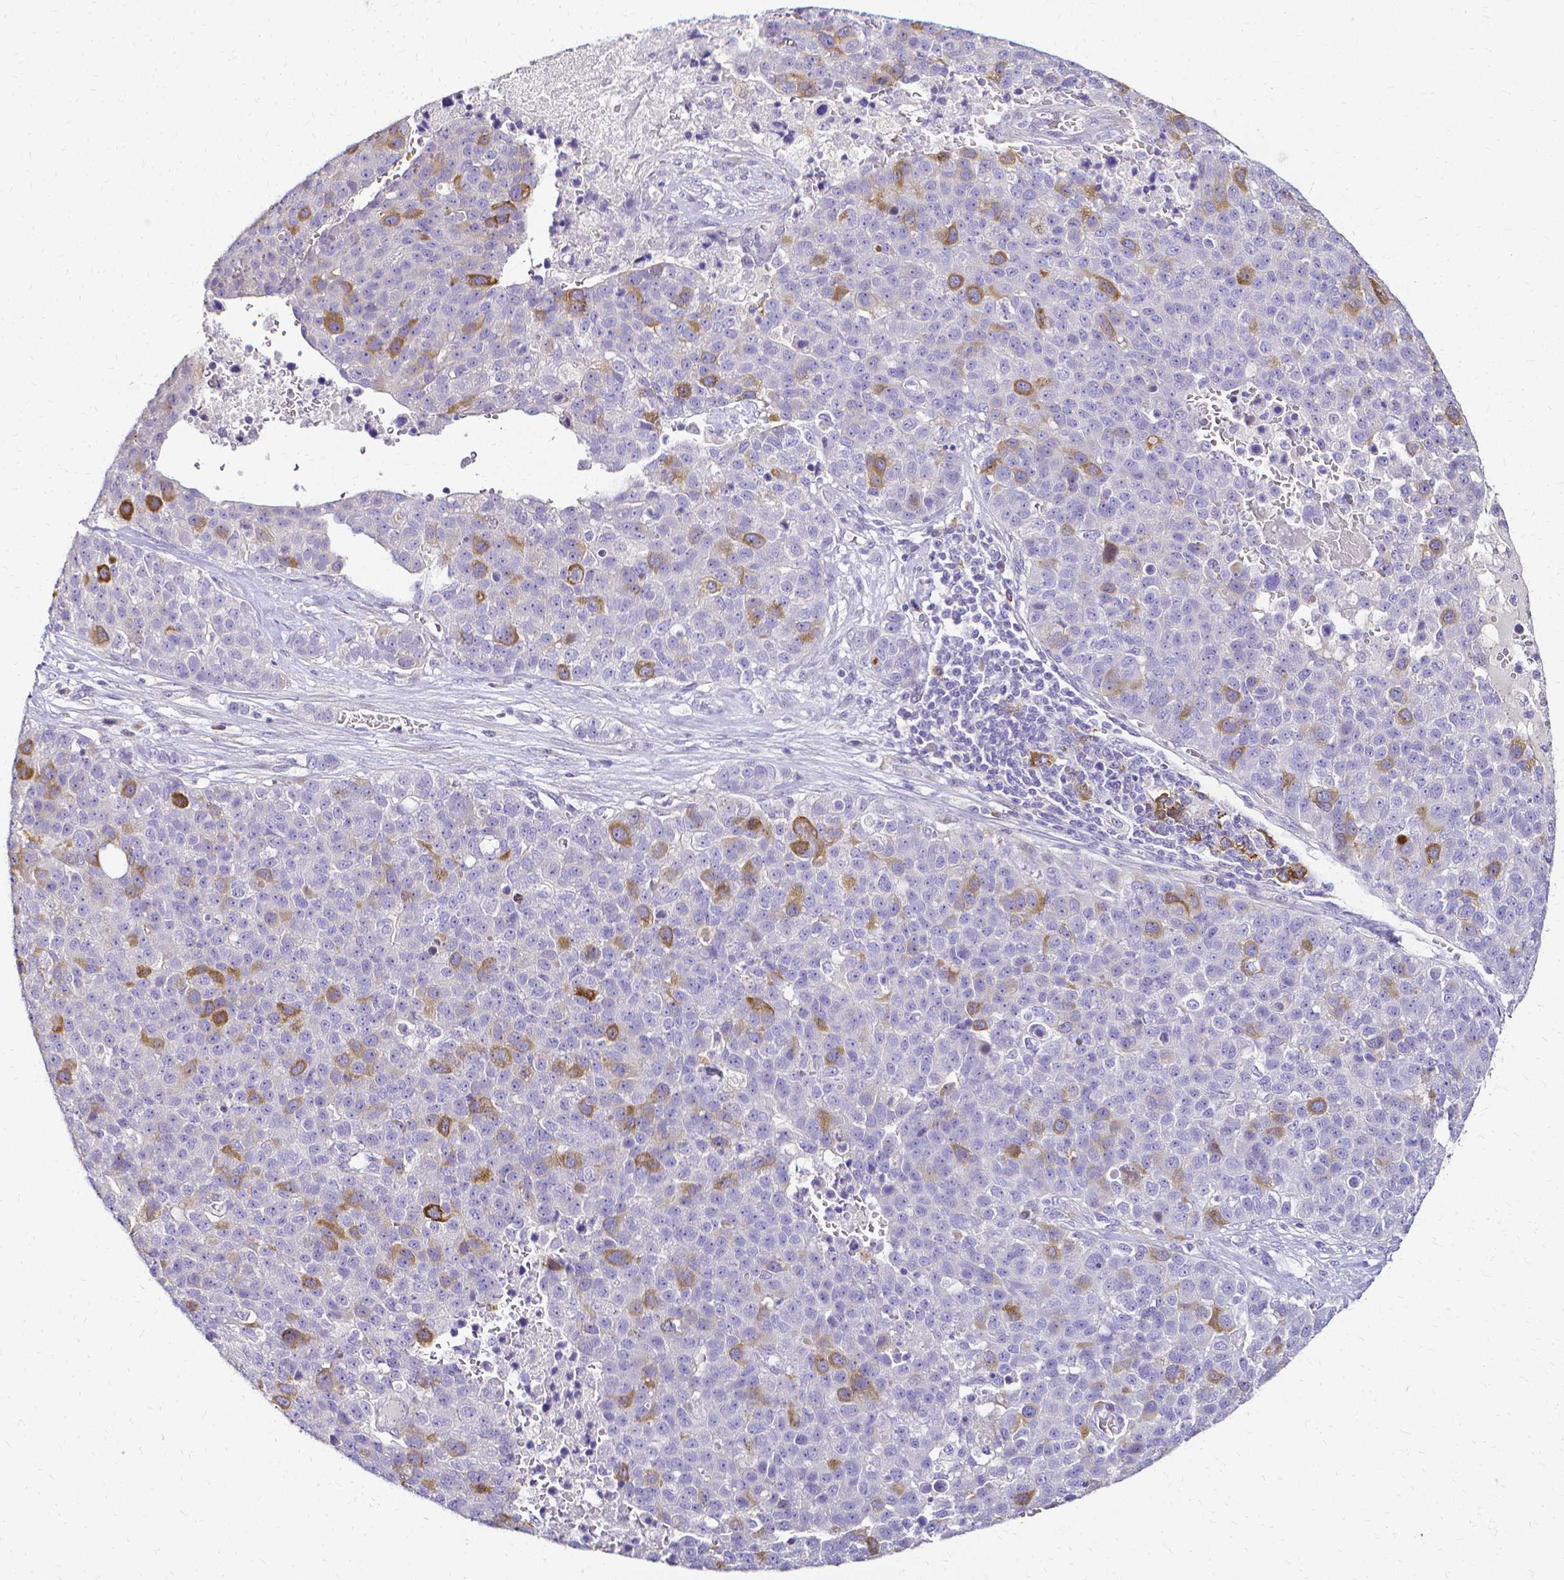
{"staining": {"intensity": "moderate", "quantity": "<25%", "location": "cytoplasmic/membranous"}, "tissue": "pancreatic cancer", "cell_type": "Tumor cells", "image_type": "cancer", "snomed": [{"axis": "morphology", "description": "Adenocarcinoma, NOS"}, {"axis": "topography", "description": "Pancreas"}], "caption": "There is low levels of moderate cytoplasmic/membranous expression in tumor cells of pancreatic adenocarcinoma, as demonstrated by immunohistochemical staining (brown color).", "gene": "CCNB1", "patient": {"sex": "female", "age": 61}}